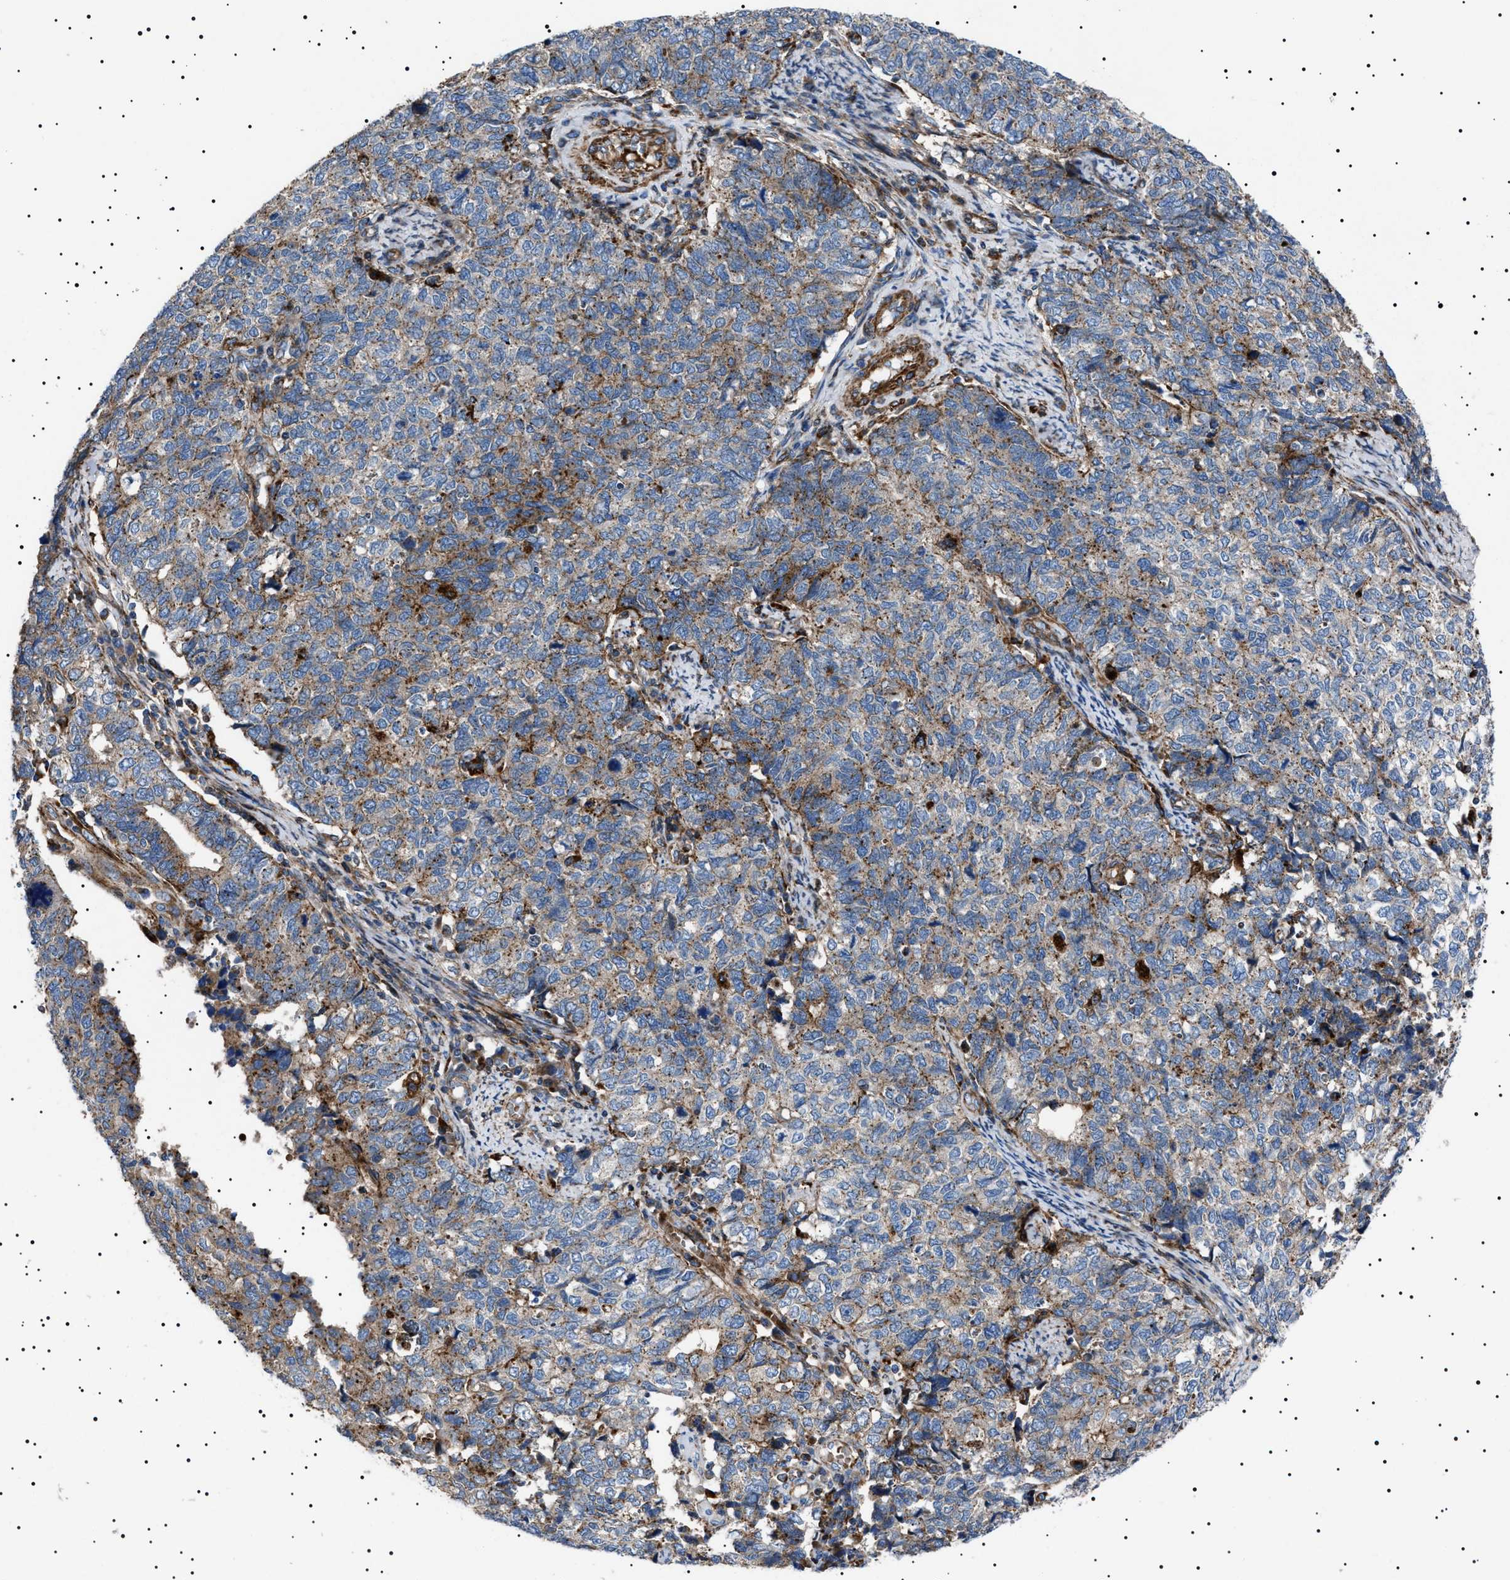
{"staining": {"intensity": "weak", "quantity": "<25%", "location": "cytoplasmic/membranous"}, "tissue": "cervical cancer", "cell_type": "Tumor cells", "image_type": "cancer", "snomed": [{"axis": "morphology", "description": "Squamous cell carcinoma, NOS"}, {"axis": "topography", "description": "Cervix"}], "caption": "Immunohistochemistry of cervical cancer (squamous cell carcinoma) shows no staining in tumor cells.", "gene": "NEU1", "patient": {"sex": "female", "age": 63}}